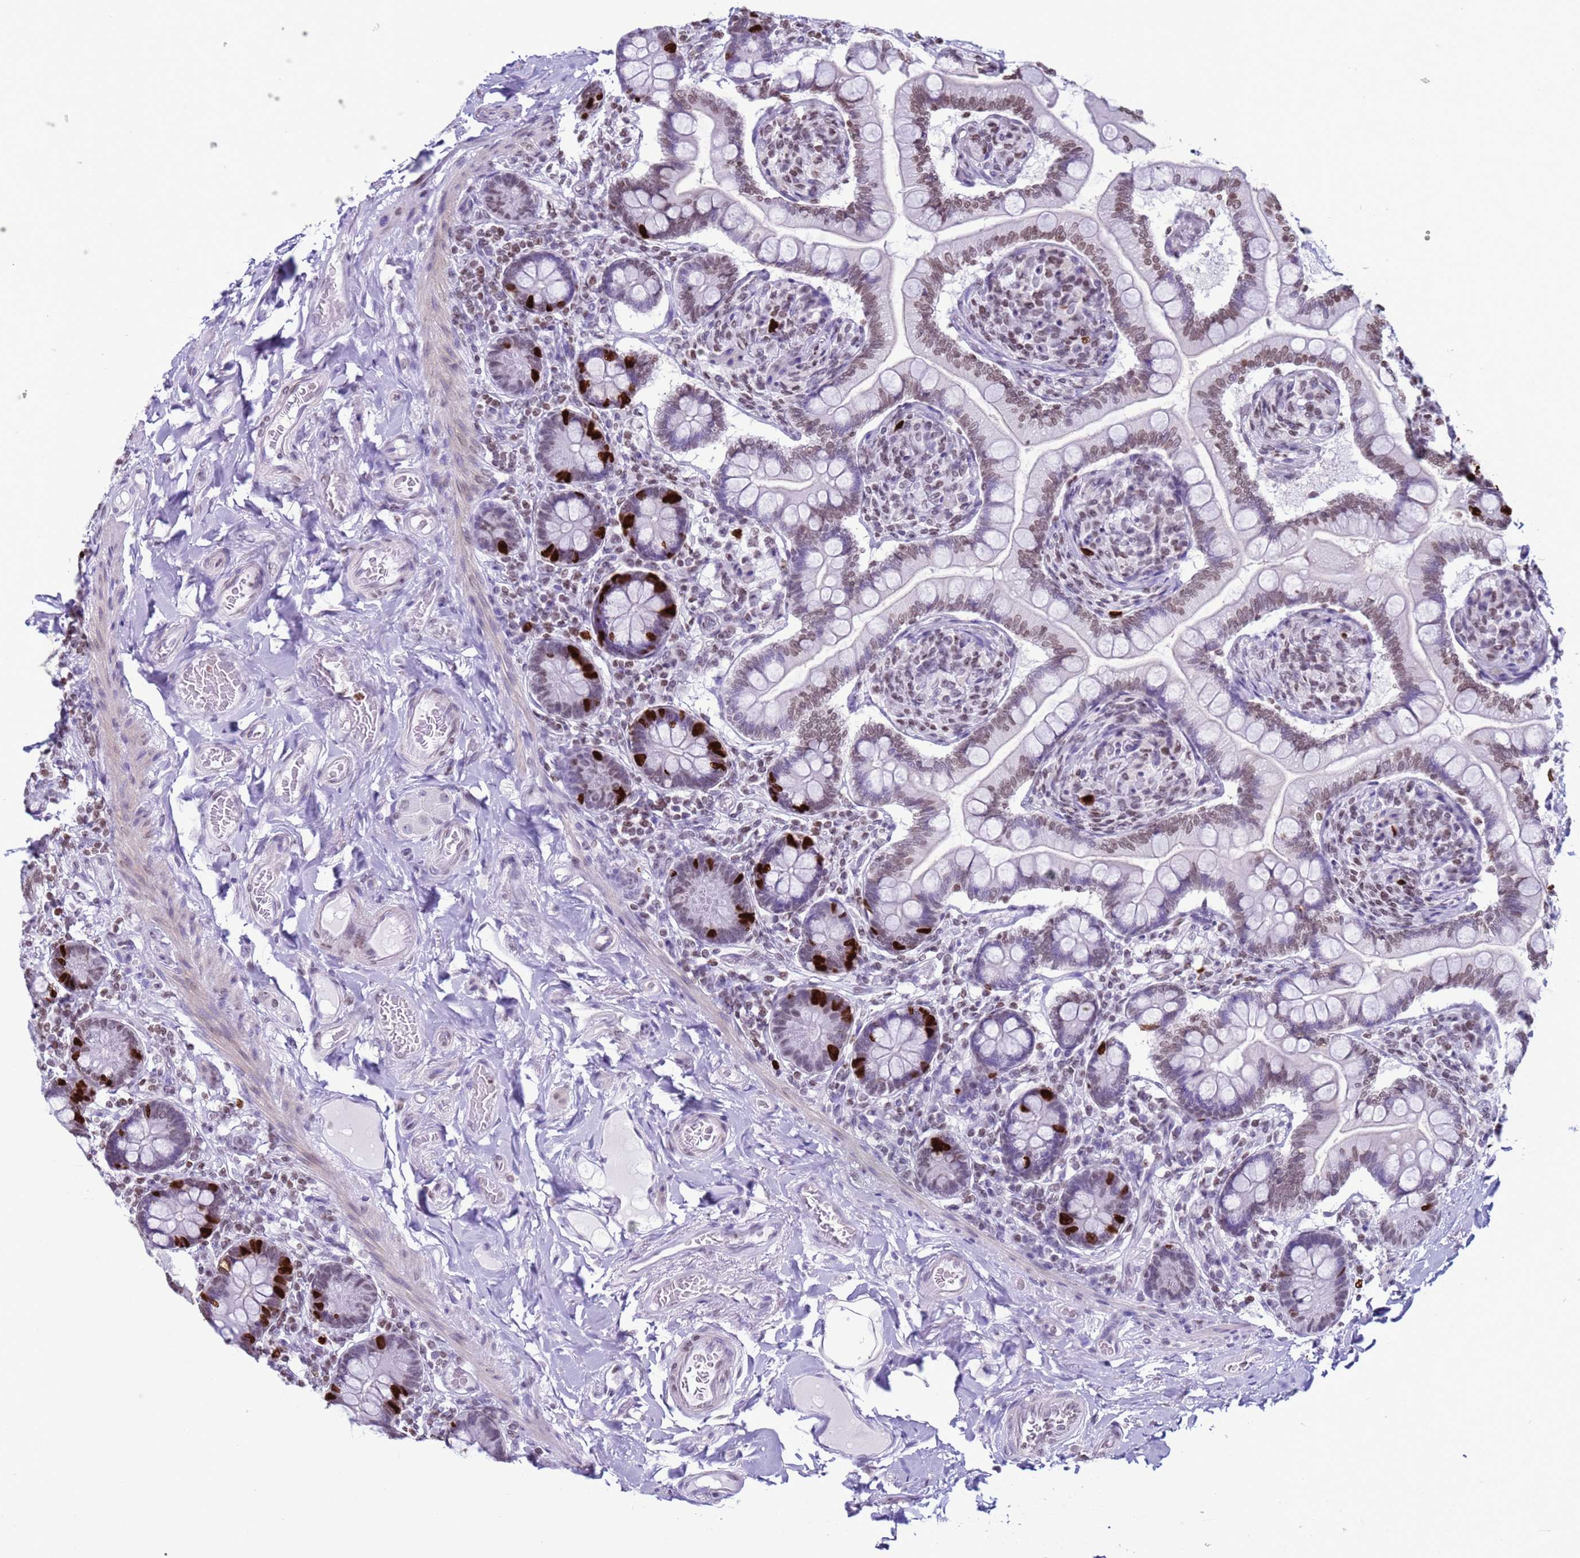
{"staining": {"intensity": "strong", "quantity": "25%-75%", "location": "nuclear"}, "tissue": "small intestine", "cell_type": "Glandular cells", "image_type": "normal", "snomed": [{"axis": "morphology", "description": "Normal tissue, NOS"}, {"axis": "topography", "description": "Small intestine"}], "caption": "A high amount of strong nuclear staining is seen in approximately 25%-75% of glandular cells in unremarkable small intestine.", "gene": "H4C11", "patient": {"sex": "female", "age": 64}}